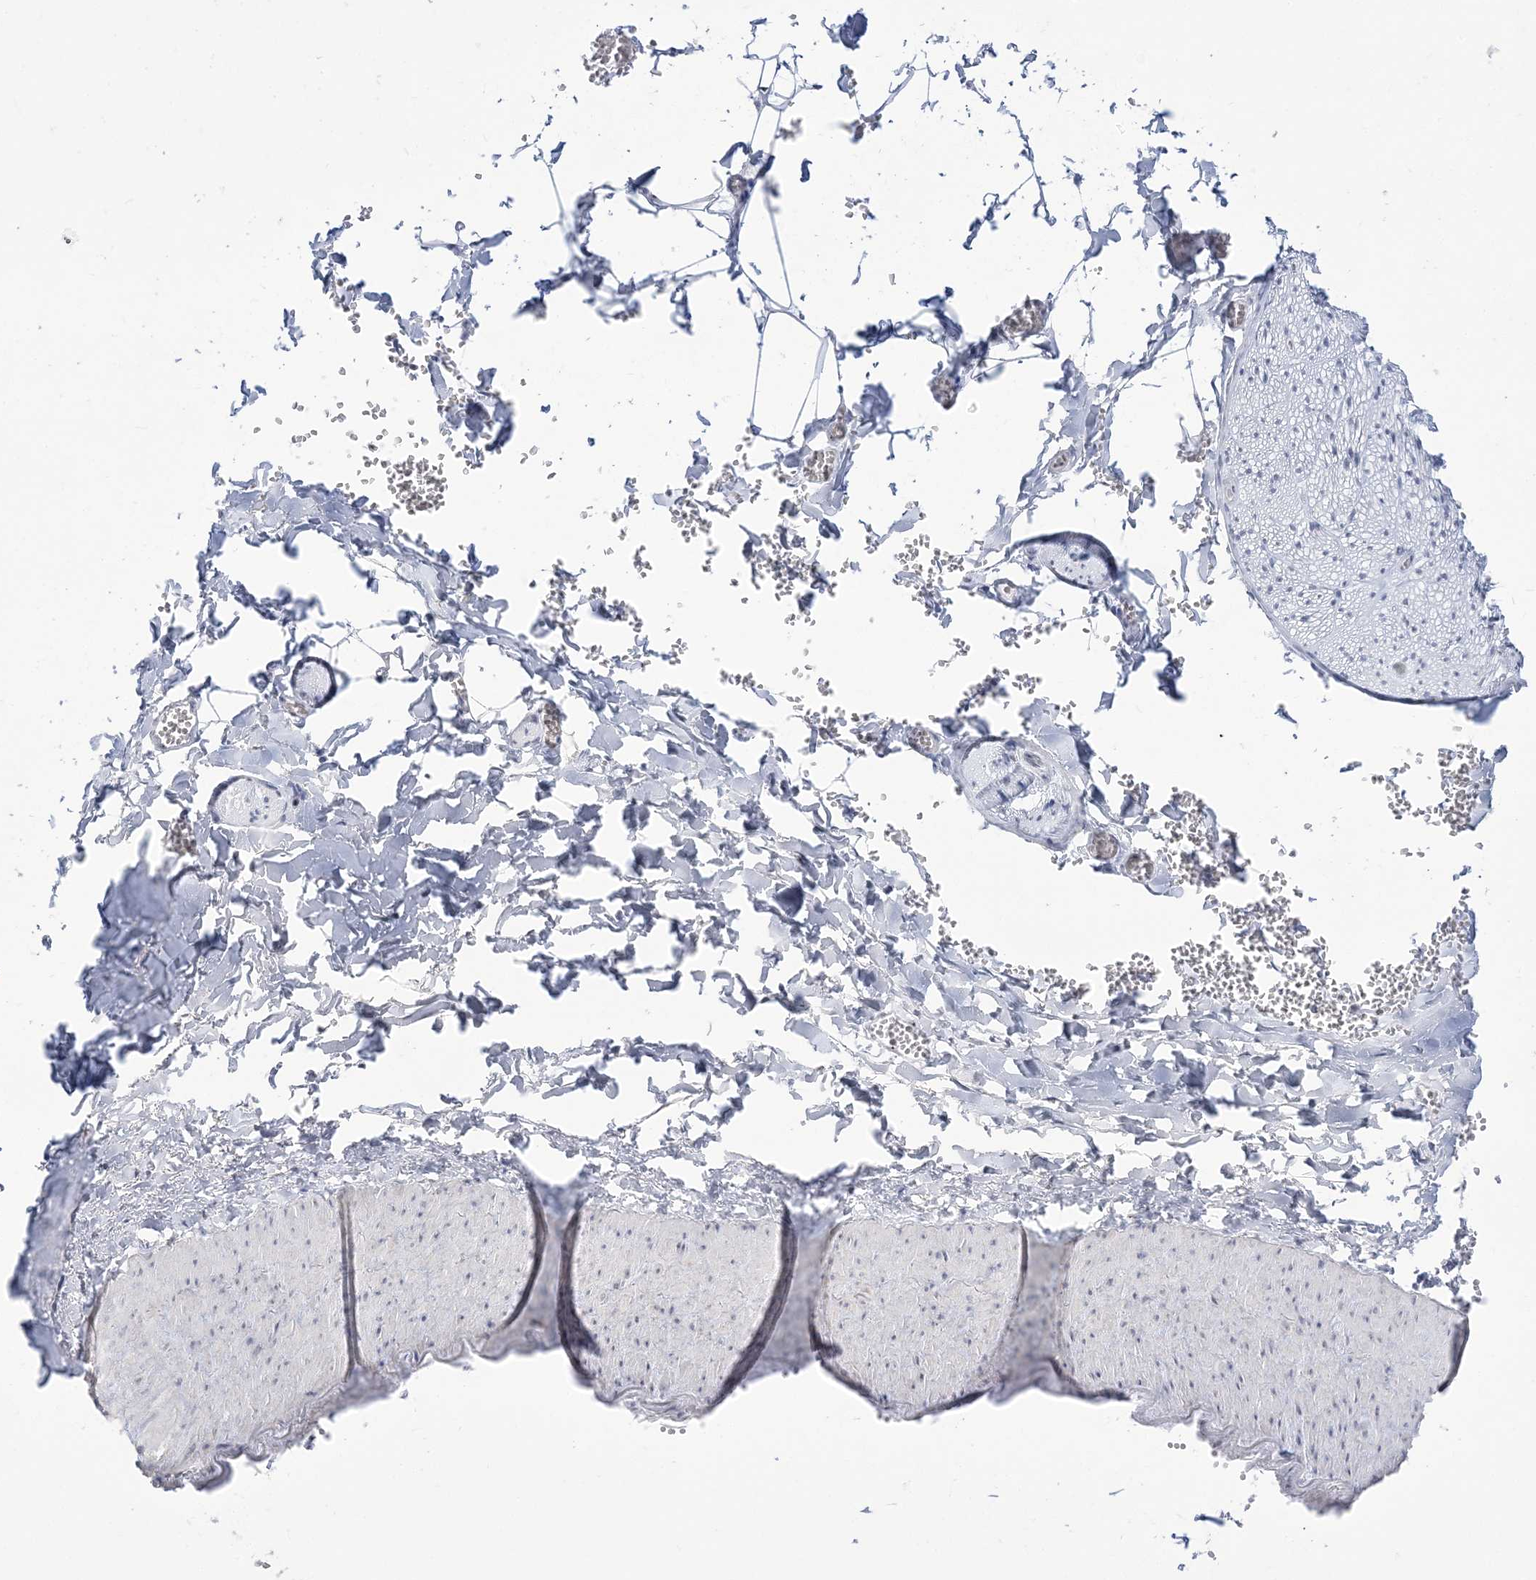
{"staining": {"intensity": "negative", "quantity": "none", "location": "none"}, "tissue": "adipose tissue", "cell_type": "Adipocytes", "image_type": "normal", "snomed": [{"axis": "morphology", "description": "Normal tissue, NOS"}, {"axis": "topography", "description": "Gallbladder"}, {"axis": "topography", "description": "Peripheral nerve tissue"}], "caption": "This is a micrograph of immunohistochemistry (IHC) staining of unremarkable adipose tissue, which shows no staining in adipocytes.", "gene": "DDX21", "patient": {"sex": "male", "age": 38}}